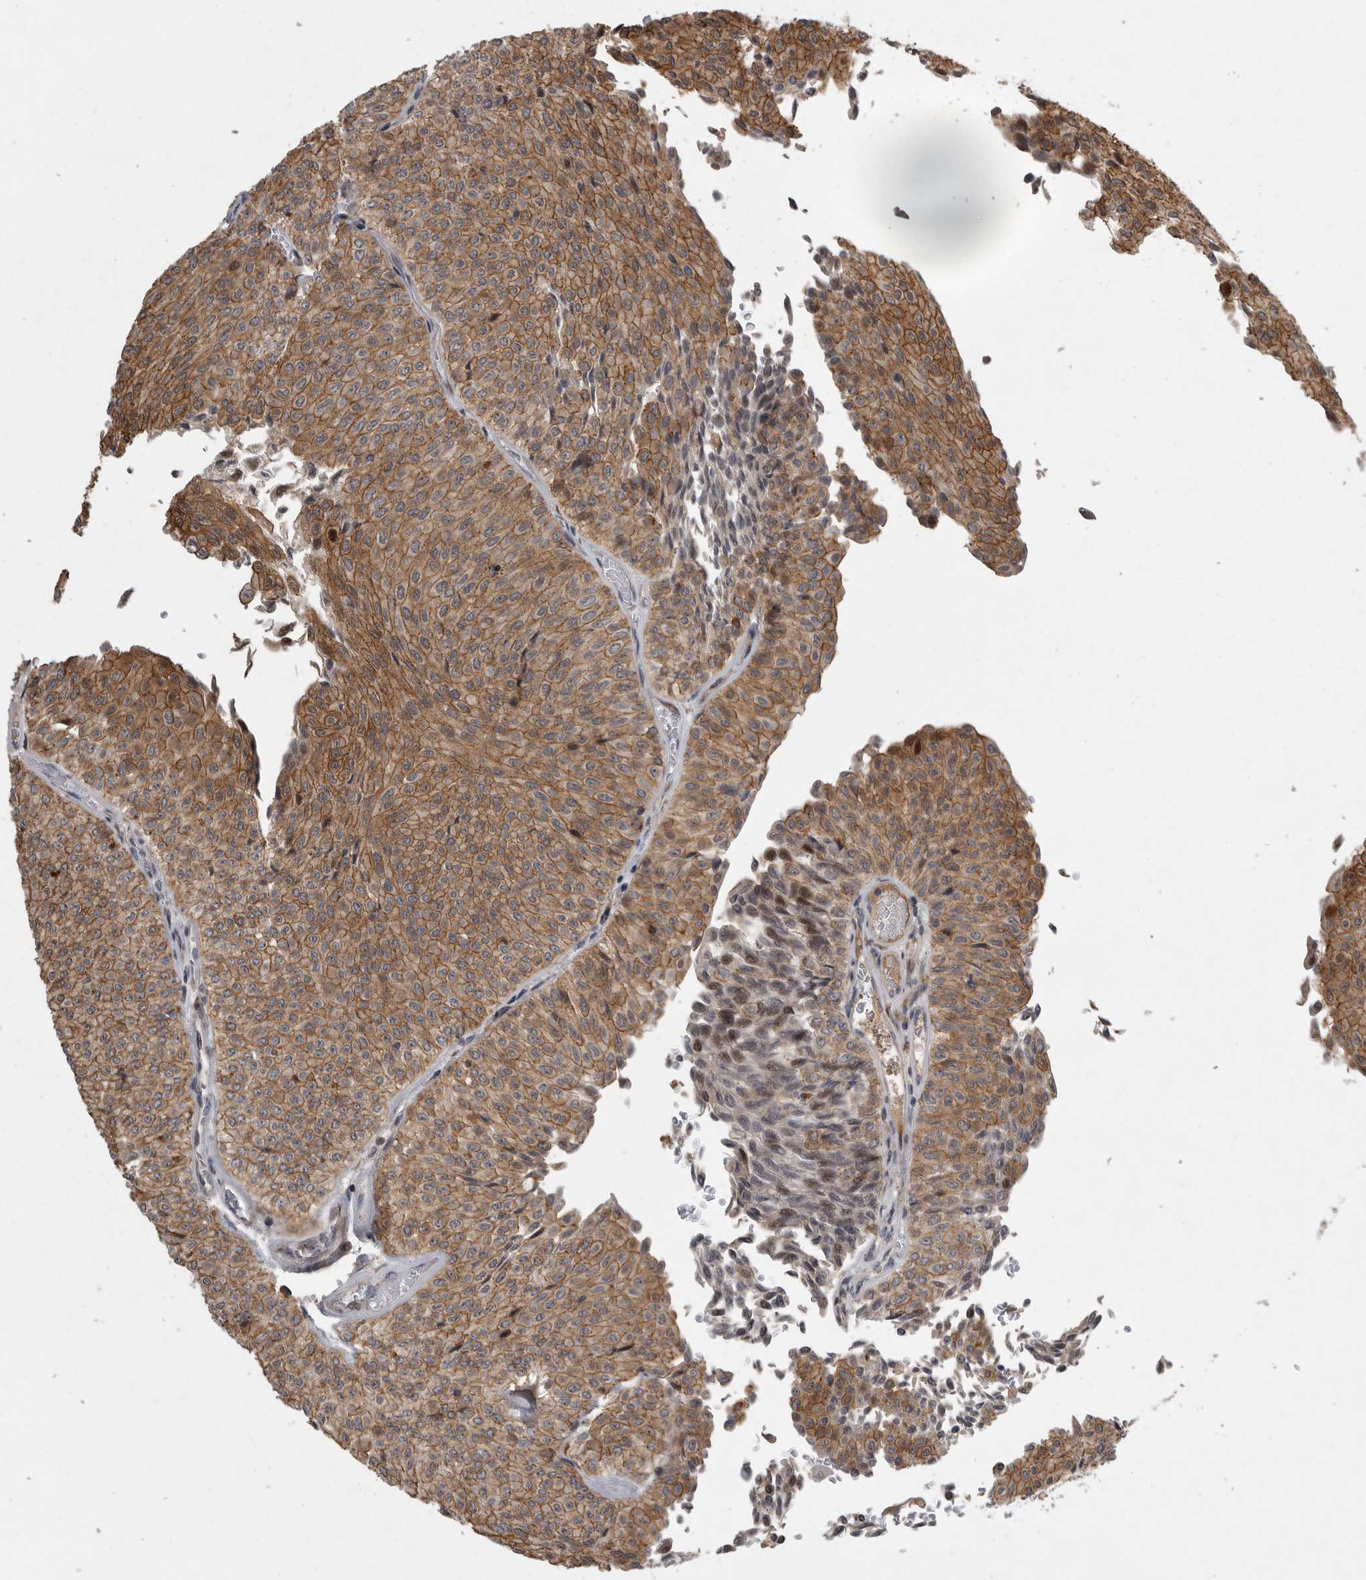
{"staining": {"intensity": "moderate", "quantity": ">75%", "location": "cytoplasmic/membranous"}, "tissue": "urothelial cancer", "cell_type": "Tumor cells", "image_type": "cancer", "snomed": [{"axis": "morphology", "description": "Urothelial carcinoma, Low grade"}, {"axis": "topography", "description": "Urinary bladder"}], "caption": "Immunohistochemistry (IHC) staining of urothelial cancer, which exhibits medium levels of moderate cytoplasmic/membranous positivity in about >75% of tumor cells indicating moderate cytoplasmic/membranous protein positivity. The staining was performed using DAB (brown) for protein detection and nuclei were counterstained in hematoxylin (blue).", "gene": "MPDZ", "patient": {"sex": "male", "age": 78}}